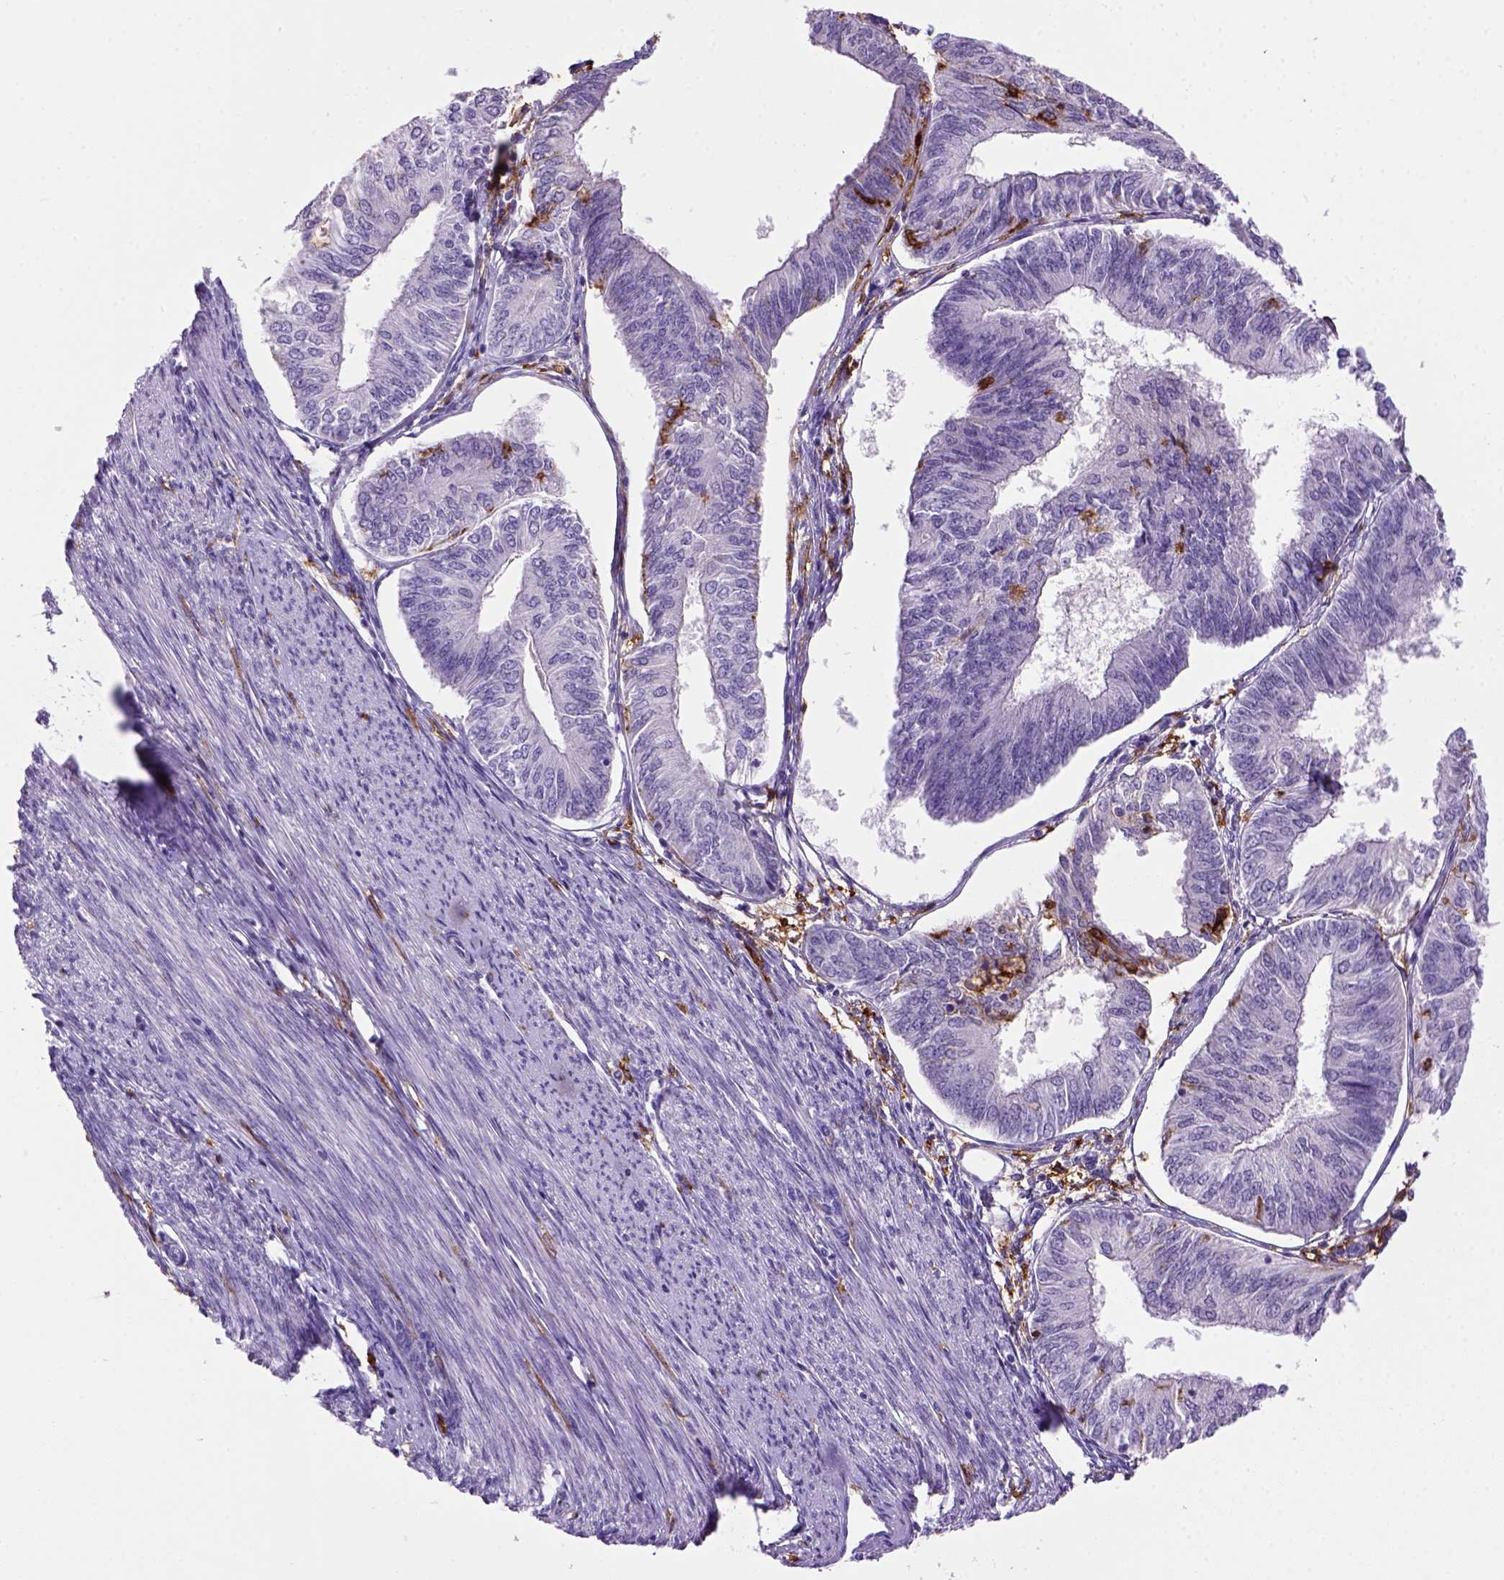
{"staining": {"intensity": "negative", "quantity": "none", "location": "none"}, "tissue": "endometrial cancer", "cell_type": "Tumor cells", "image_type": "cancer", "snomed": [{"axis": "morphology", "description": "Adenocarcinoma, NOS"}, {"axis": "topography", "description": "Endometrium"}], "caption": "The image displays no staining of tumor cells in endometrial cancer.", "gene": "CD14", "patient": {"sex": "female", "age": 58}}